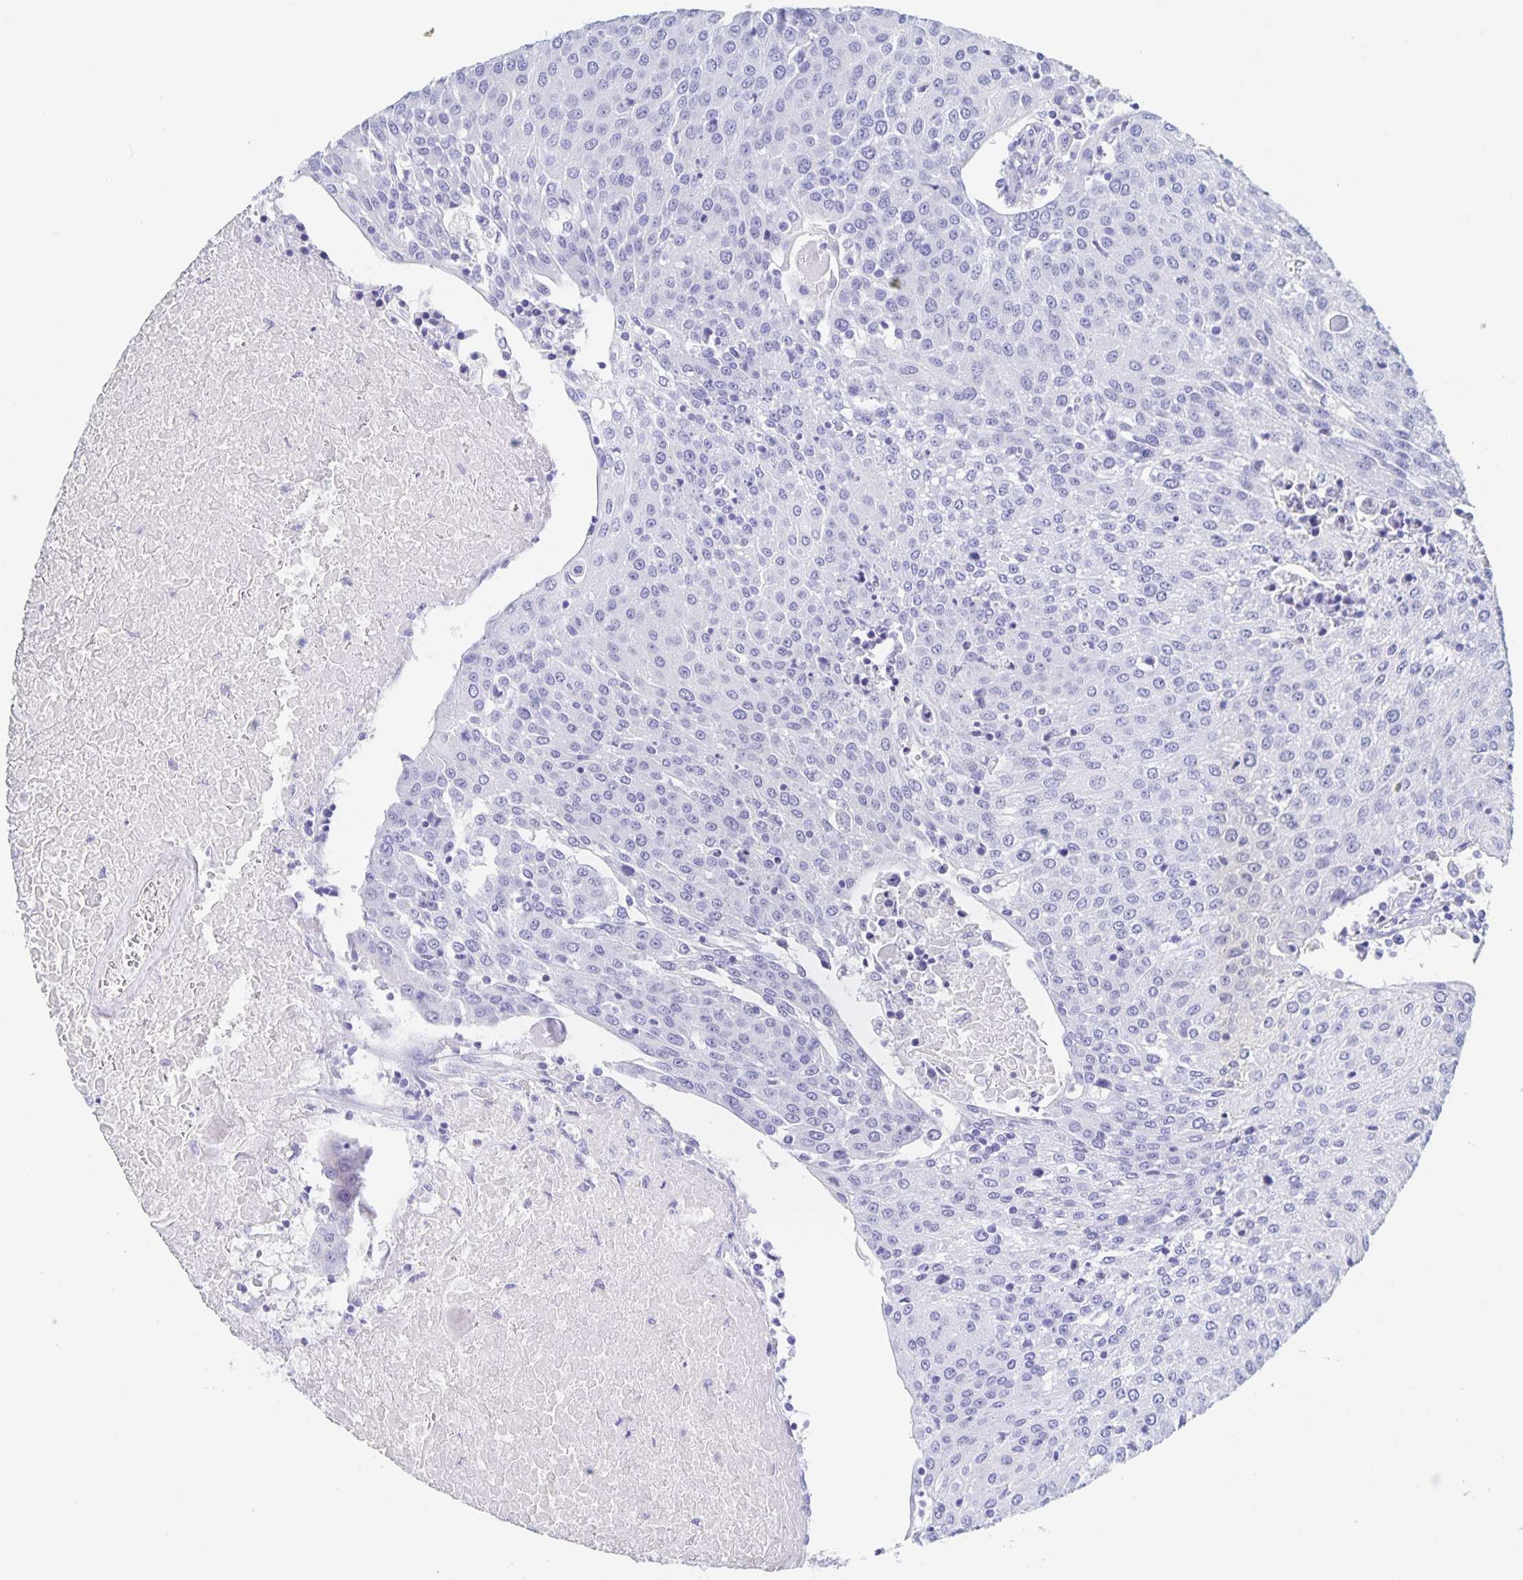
{"staining": {"intensity": "negative", "quantity": "none", "location": "none"}, "tissue": "urothelial cancer", "cell_type": "Tumor cells", "image_type": "cancer", "snomed": [{"axis": "morphology", "description": "Urothelial carcinoma, High grade"}, {"axis": "topography", "description": "Urinary bladder"}], "caption": "DAB (3,3'-diaminobenzidine) immunohistochemical staining of high-grade urothelial carcinoma demonstrates no significant expression in tumor cells. (Stains: DAB (3,3'-diaminobenzidine) immunohistochemistry with hematoxylin counter stain, Microscopy: brightfield microscopy at high magnification).", "gene": "DMBT1", "patient": {"sex": "female", "age": 85}}